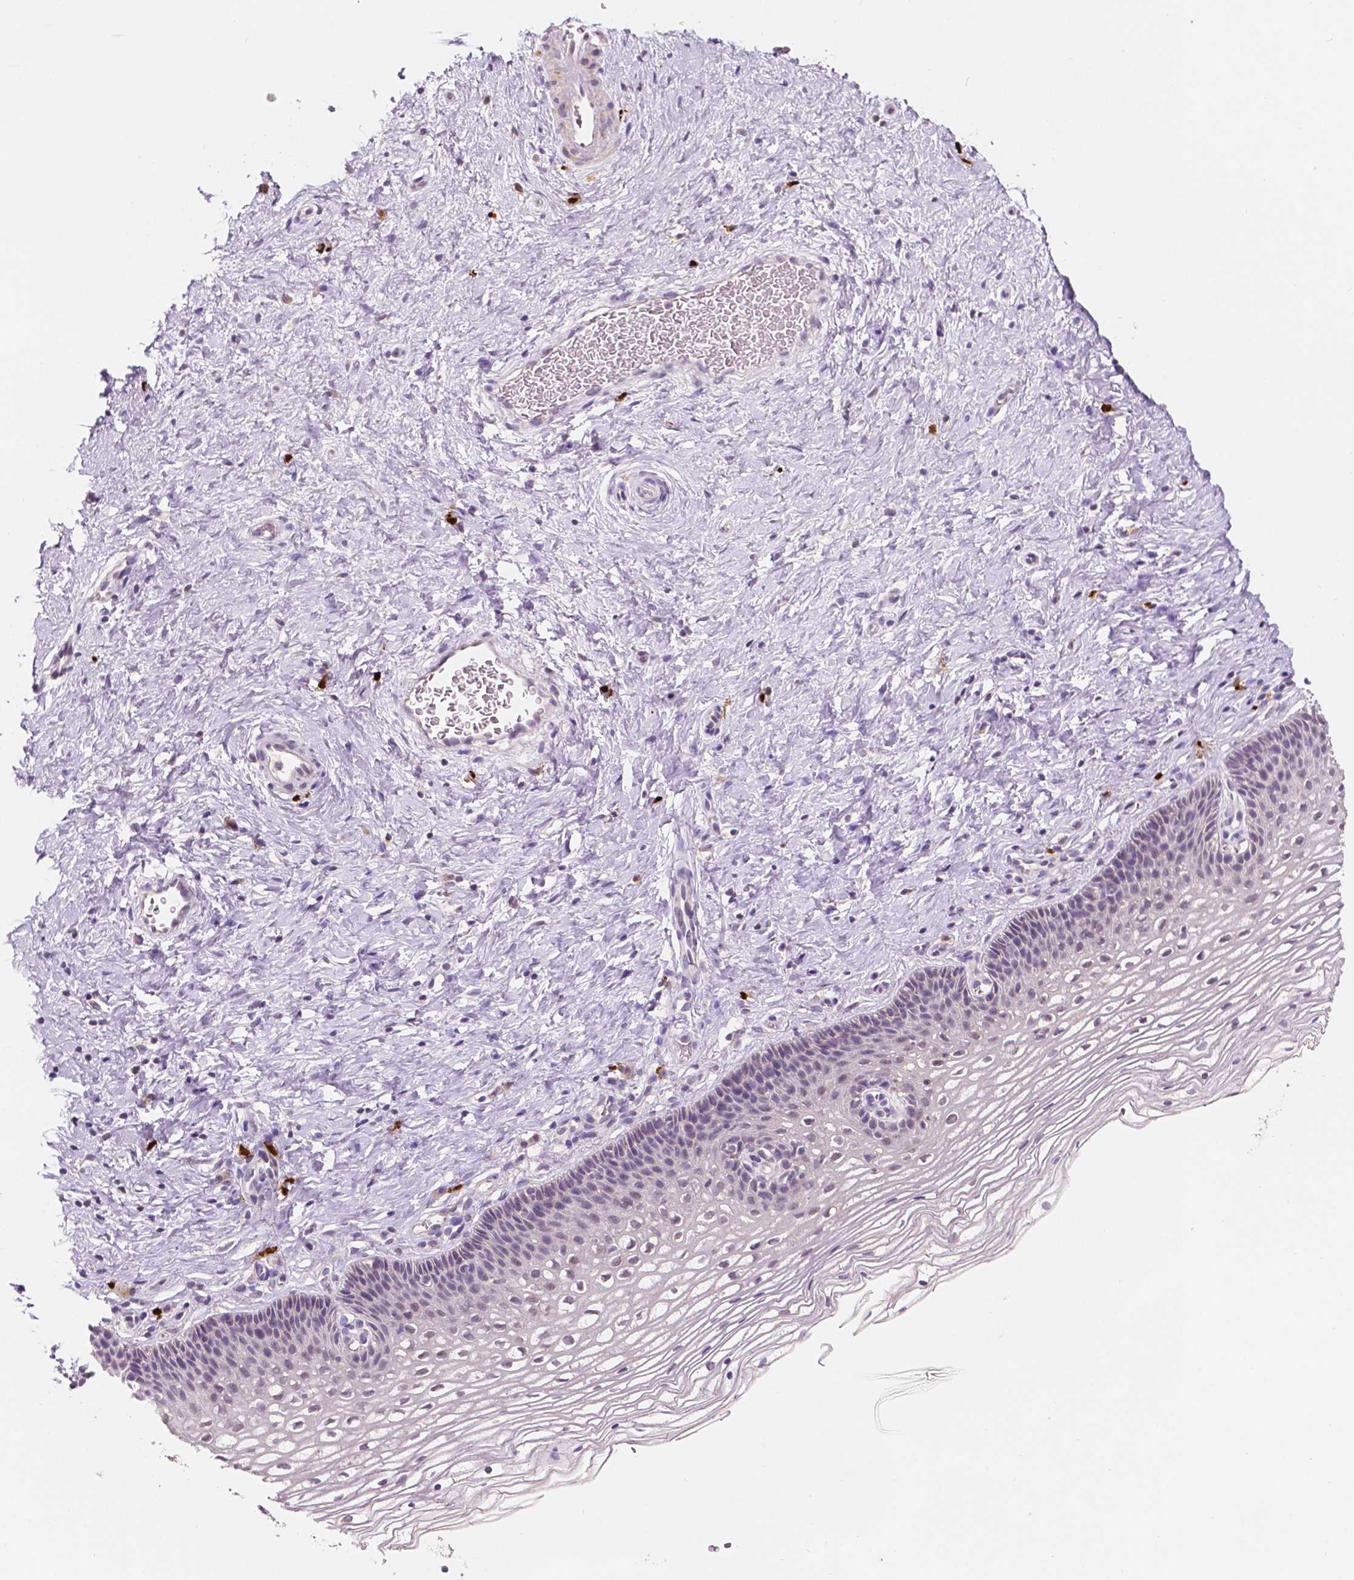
{"staining": {"intensity": "negative", "quantity": "none", "location": "none"}, "tissue": "cervix", "cell_type": "Glandular cells", "image_type": "normal", "snomed": [{"axis": "morphology", "description": "Normal tissue, NOS"}, {"axis": "topography", "description": "Cervix"}], "caption": "Glandular cells are negative for protein expression in normal human cervix. The staining is performed using DAB (3,3'-diaminobenzidine) brown chromogen with nuclei counter-stained in using hematoxylin.", "gene": "SIRT2", "patient": {"sex": "female", "age": 34}}